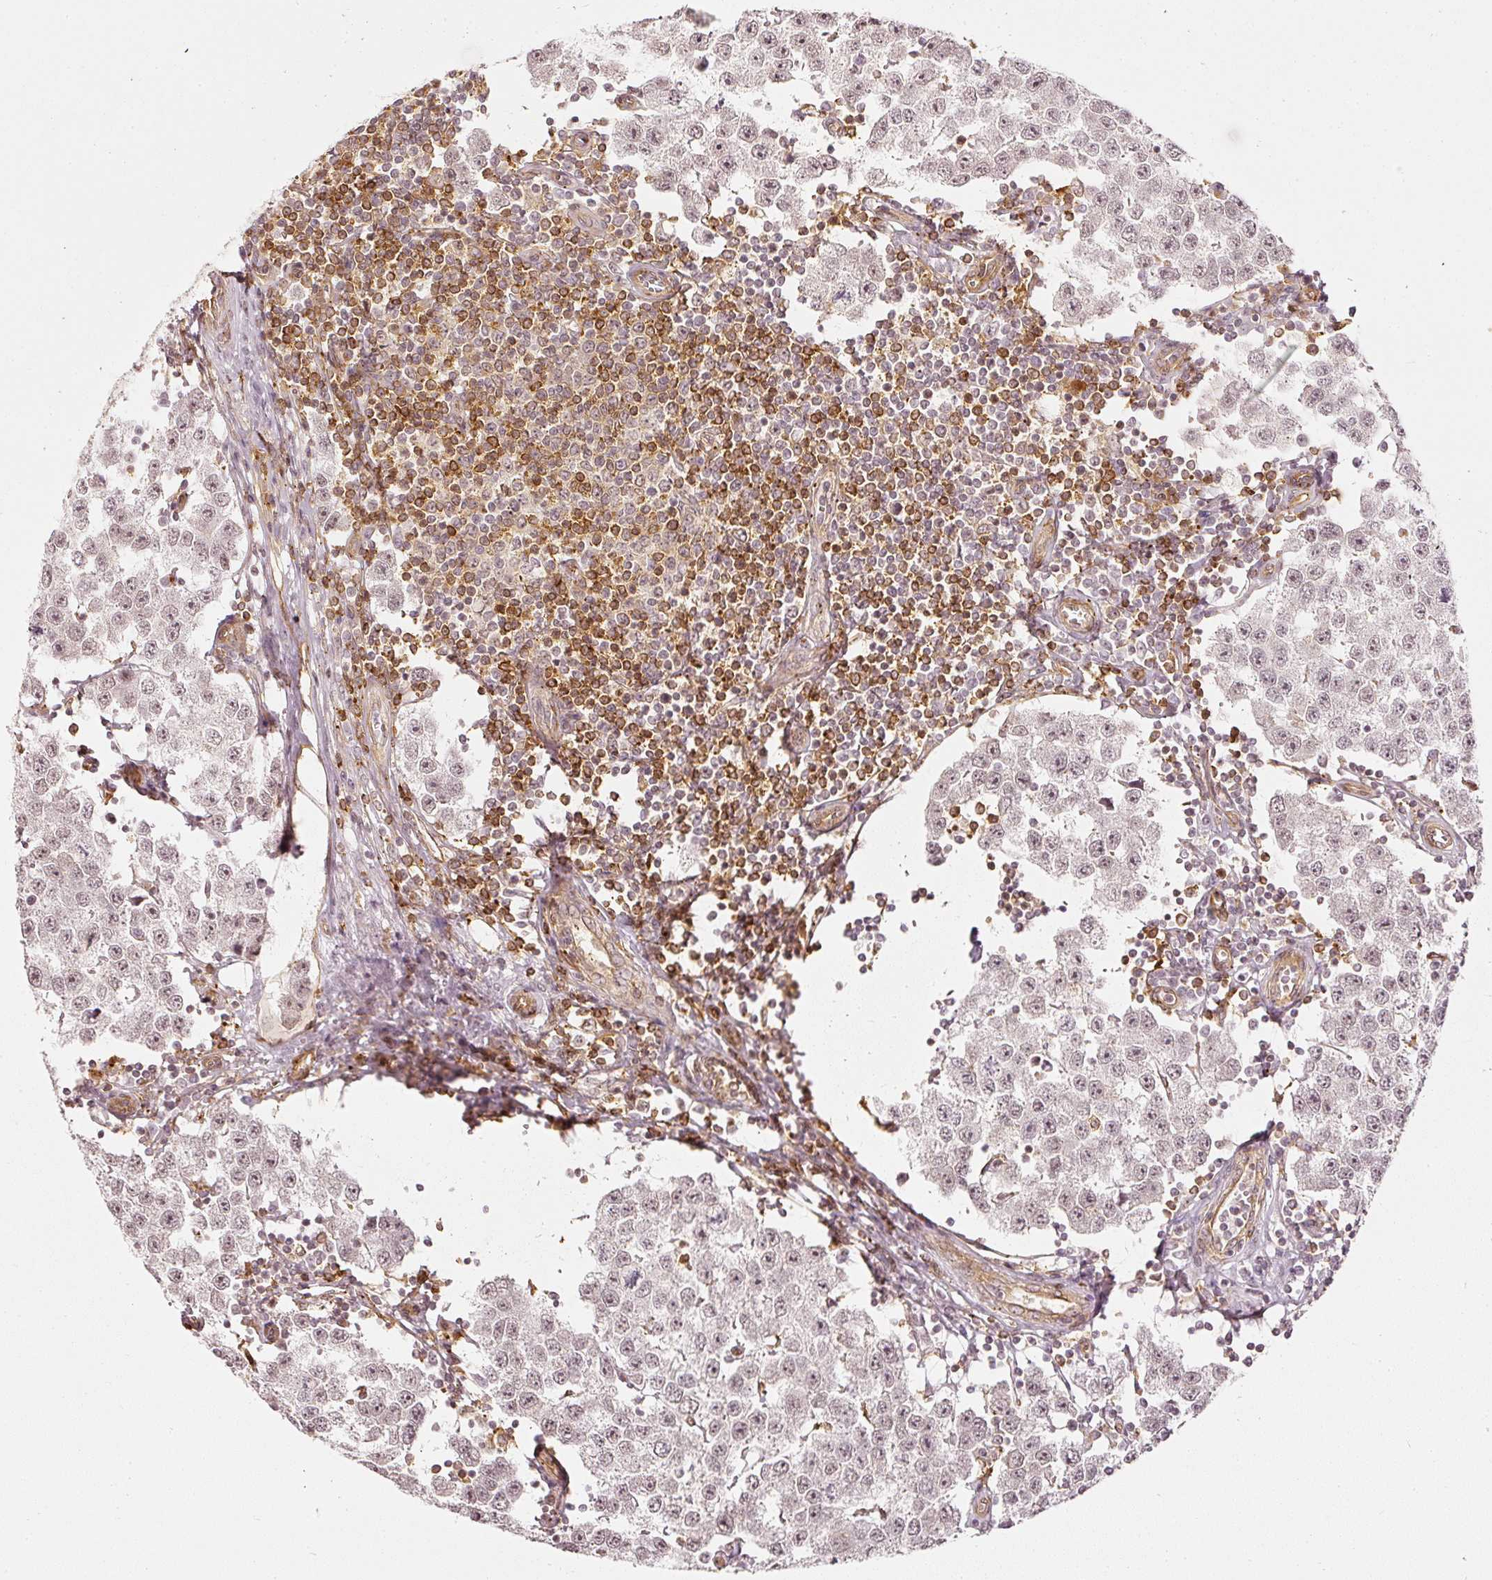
{"staining": {"intensity": "weak", "quantity": "25%-75%", "location": "nuclear"}, "tissue": "testis cancer", "cell_type": "Tumor cells", "image_type": "cancer", "snomed": [{"axis": "morphology", "description": "Seminoma, NOS"}, {"axis": "topography", "description": "Testis"}], "caption": "Immunohistochemistry (IHC) (DAB) staining of human testis seminoma demonstrates weak nuclear protein staining in about 25%-75% of tumor cells.", "gene": "DRD2", "patient": {"sex": "male", "age": 34}}